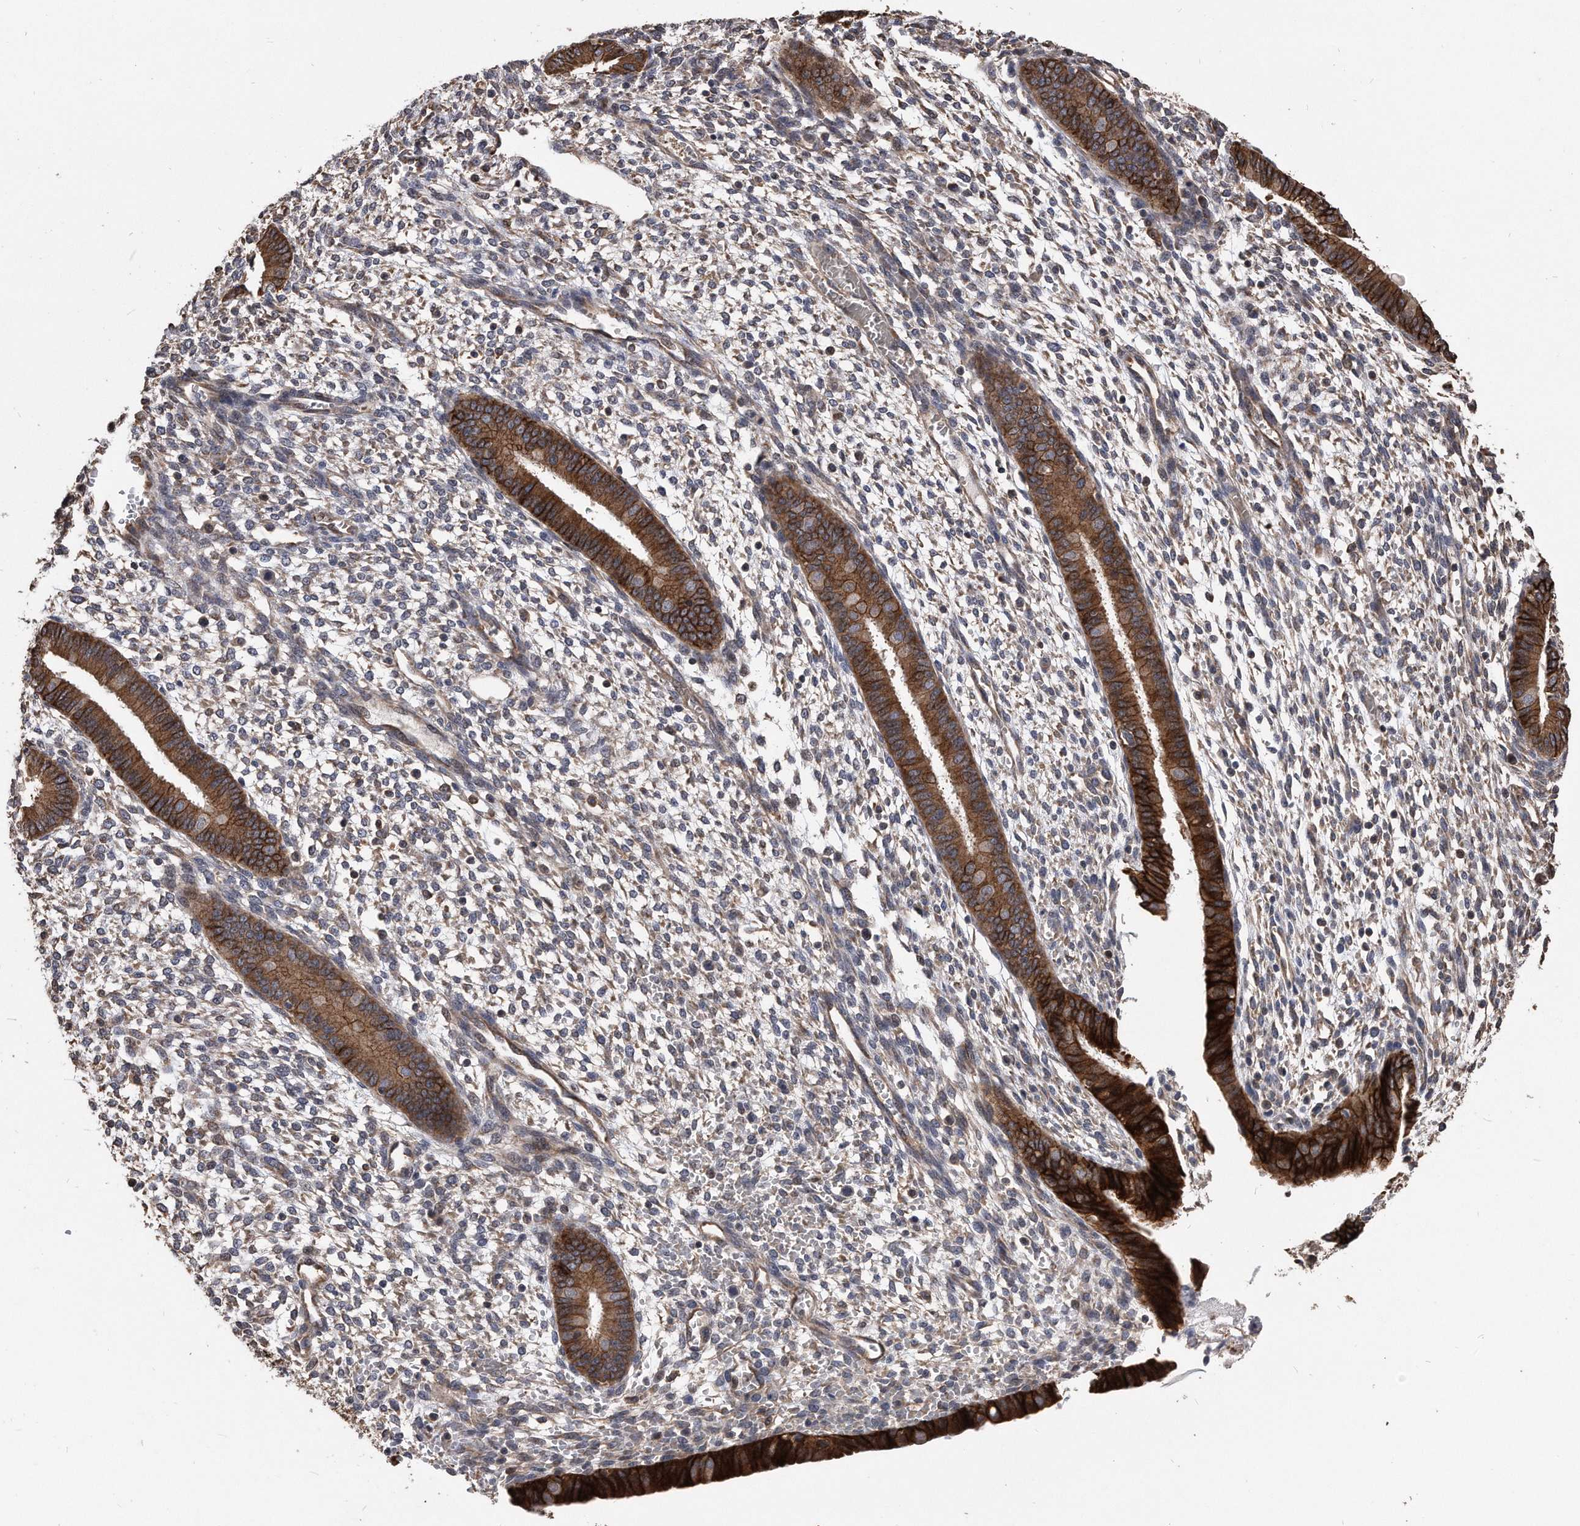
{"staining": {"intensity": "weak", "quantity": "<25%", "location": "cytoplasmic/membranous"}, "tissue": "endometrium", "cell_type": "Cells in endometrial stroma", "image_type": "normal", "snomed": [{"axis": "morphology", "description": "Normal tissue, NOS"}, {"axis": "topography", "description": "Endometrium"}], "caption": "IHC photomicrograph of unremarkable endometrium: human endometrium stained with DAB (3,3'-diaminobenzidine) shows no significant protein positivity in cells in endometrial stroma.", "gene": "IL20RA", "patient": {"sex": "female", "age": 46}}